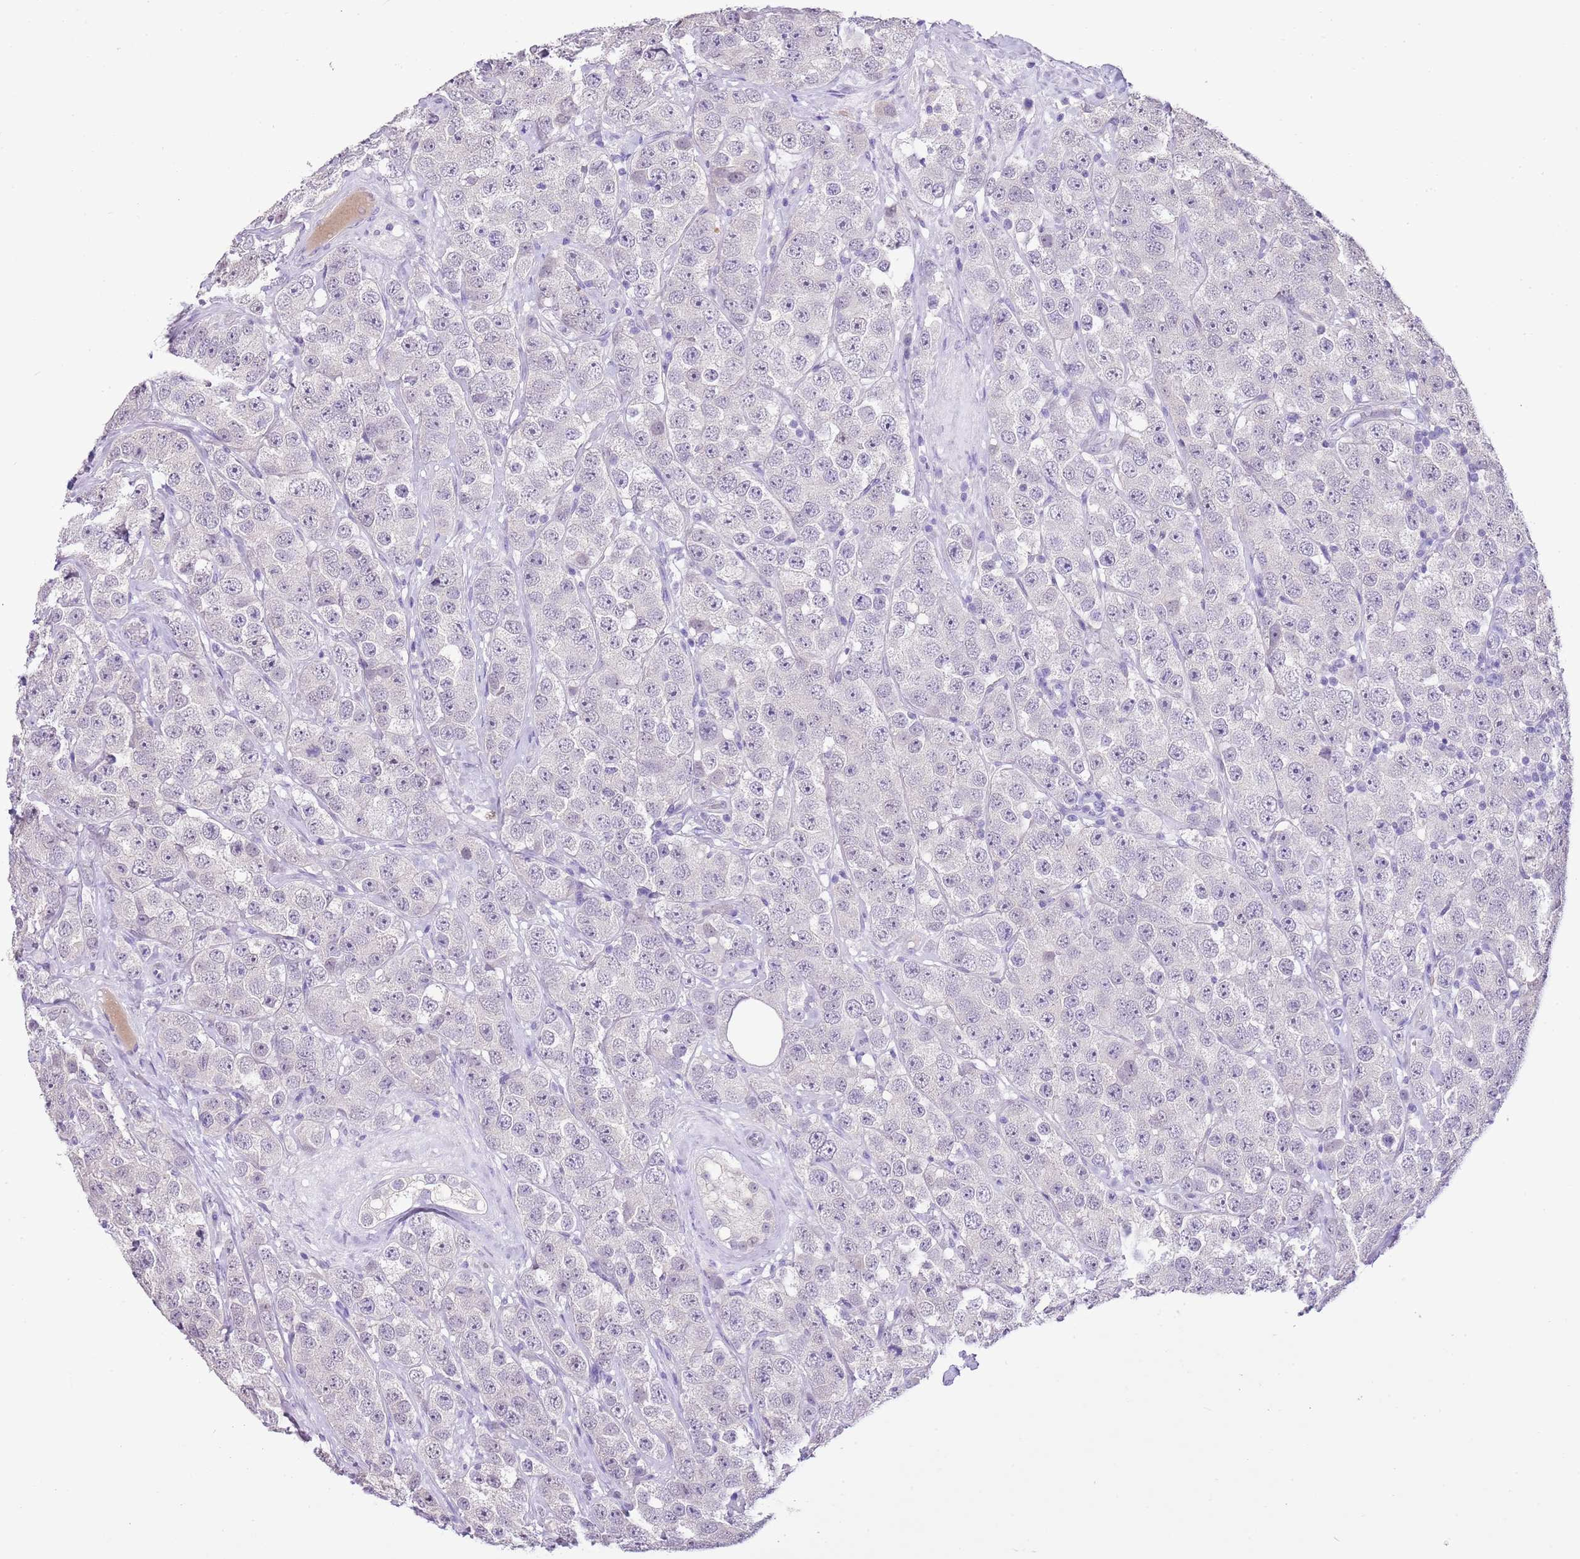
{"staining": {"intensity": "negative", "quantity": "none", "location": "none"}, "tissue": "testis cancer", "cell_type": "Tumor cells", "image_type": "cancer", "snomed": [{"axis": "morphology", "description": "Seminoma, NOS"}, {"axis": "topography", "description": "Testis"}], "caption": "A histopathology image of testis cancer stained for a protein displays no brown staining in tumor cells.", "gene": "XPO7", "patient": {"sex": "male", "age": 28}}